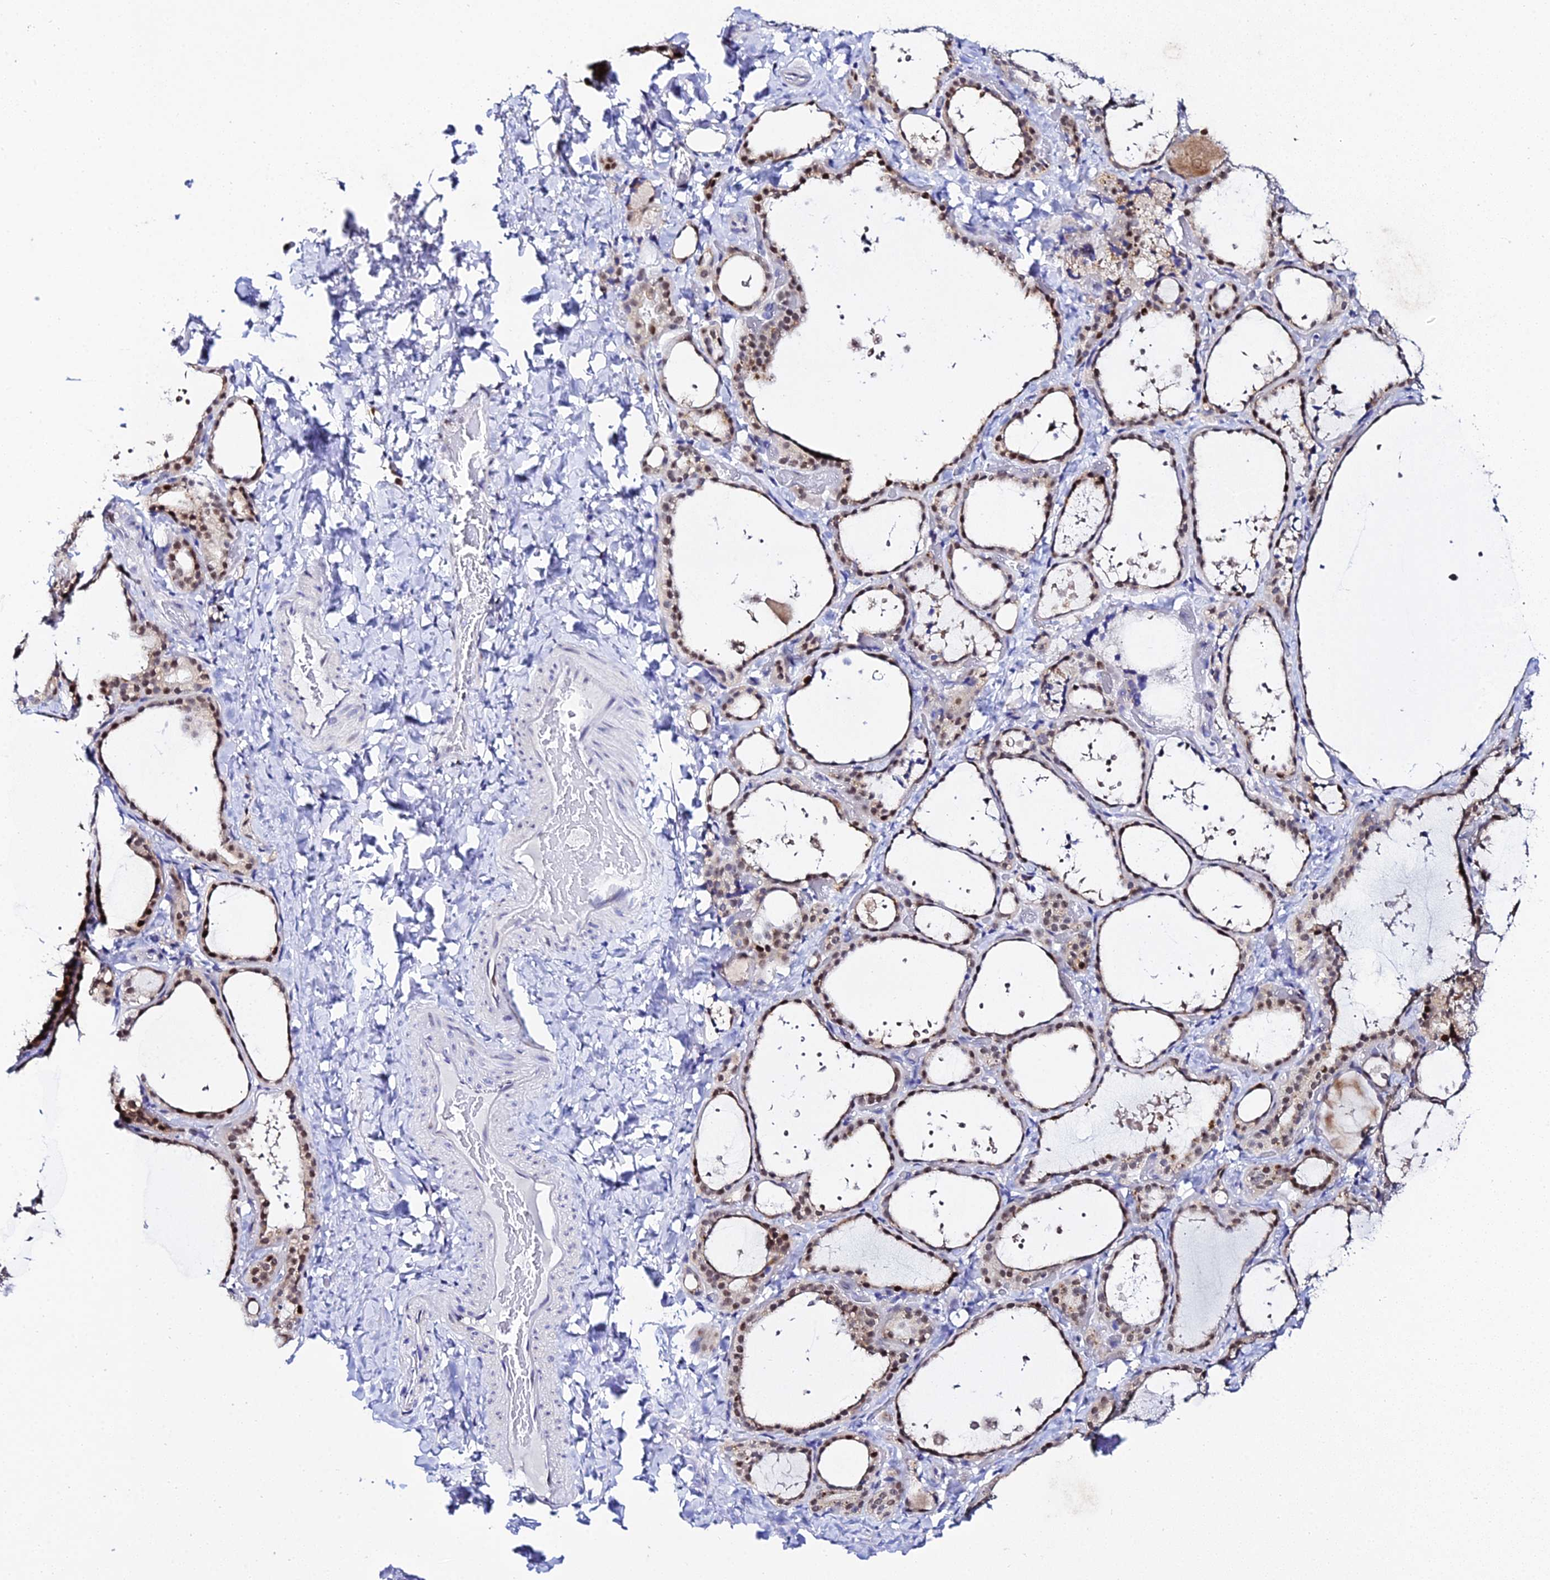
{"staining": {"intensity": "moderate", "quantity": ">75%", "location": "nuclear"}, "tissue": "thyroid gland", "cell_type": "Glandular cells", "image_type": "normal", "snomed": [{"axis": "morphology", "description": "Normal tissue, NOS"}, {"axis": "topography", "description": "Thyroid gland"}], "caption": "Thyroid gland was stained to show a protein in brown. There is medium levels of moderate nuclear positivity in approximately >75% of glandular cells. (DAB IHC, brown staining for protein, blue staining for nuclei).", "gene": "POFUT2", "patient": {"sex": "female", "age": 44}}